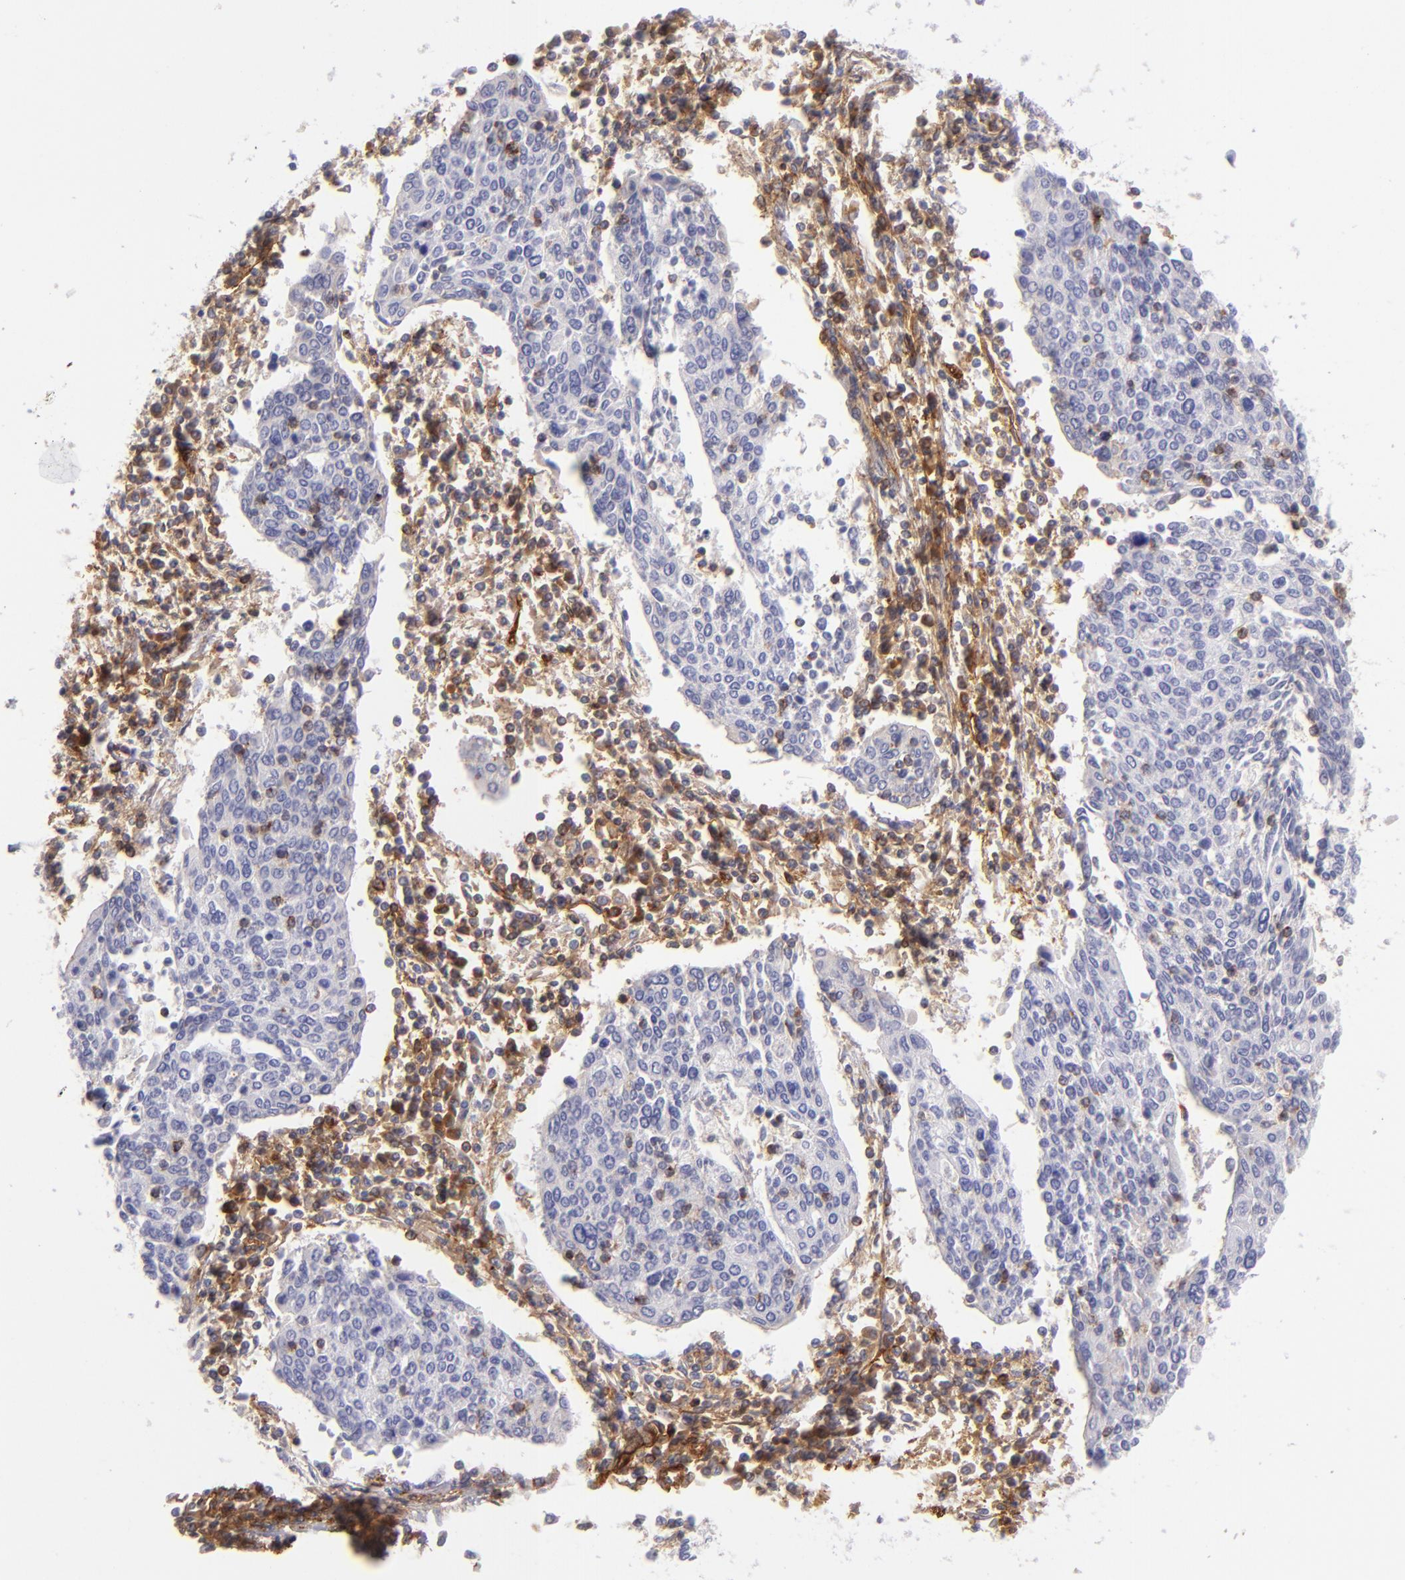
{"staining": {"intensity": "negative", "quantity": "none", "location": "none"}, "tissue": "cervical cancer", "cell_type": "Tumor cells", "image_type": "cancer", "snomed": [{"axis": "morphology", "description": "Squamous cell carcinoma, NOS"}, {"axis": "topography", "description": "Cervix"}], "caption": "The image demonstrates no staining of tumor cells in cervical cancer.", "gene": "ENTPD1", "patient": {"sex": "female", "age": 40}}